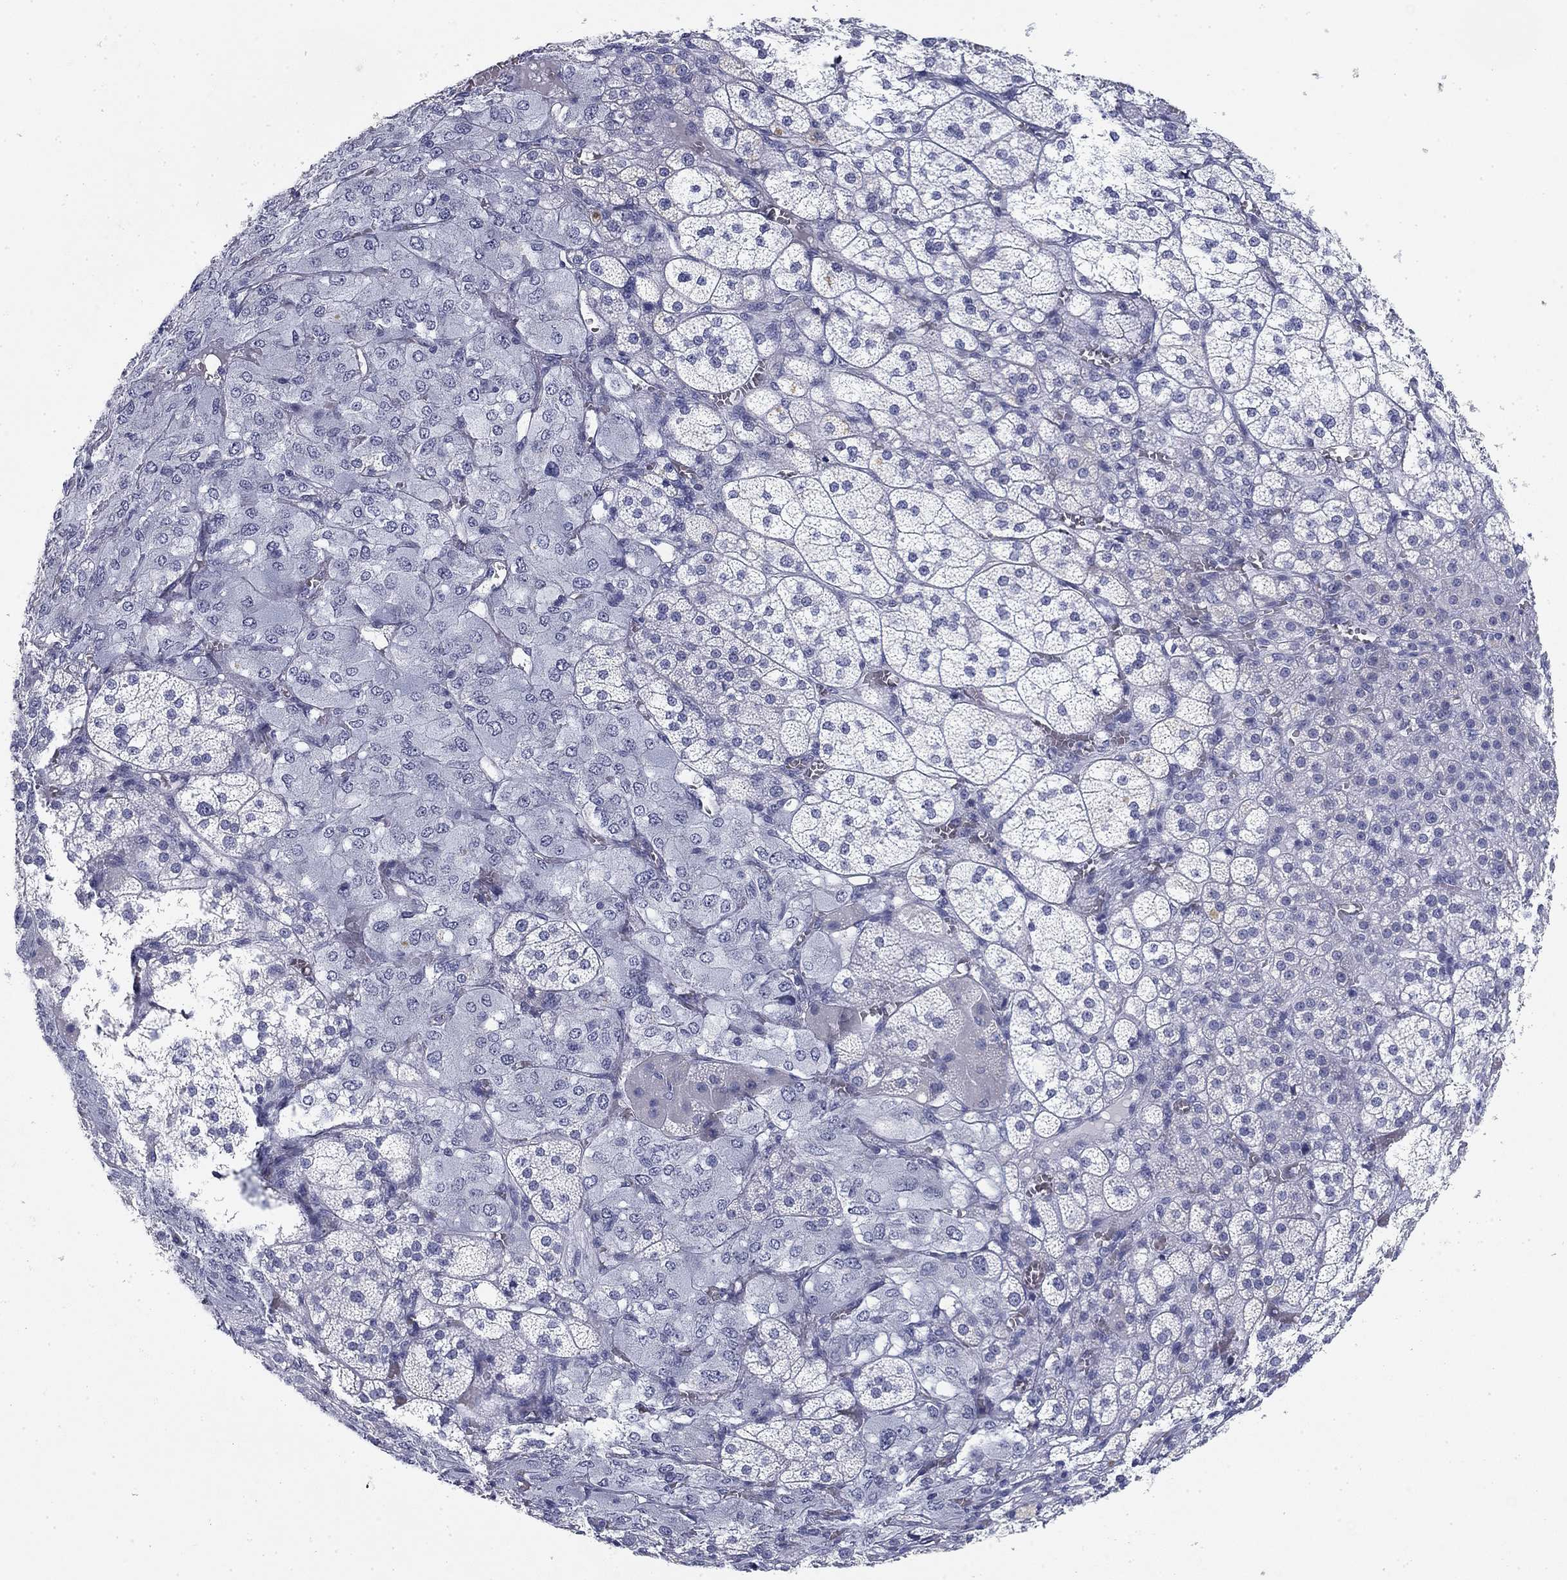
{"staining": {"intensity": "negative", "quantity": "none", "location": "none"}, "tissue": "adrenal gland", "cell_type": "Glandular cells", "image_type": "normal", "snomed": [{"axis": "morphology", "description": "Normal tissue, NOS"}, {"axis": "topography", "description": "Adrenal gland"}], "caption": "Immunohistochemical staining of benign human adrenal gland demonstrates no significant staining in glandular cells.", "gene": "CD79B", "patient": {"sex": "female", "age": 60}}